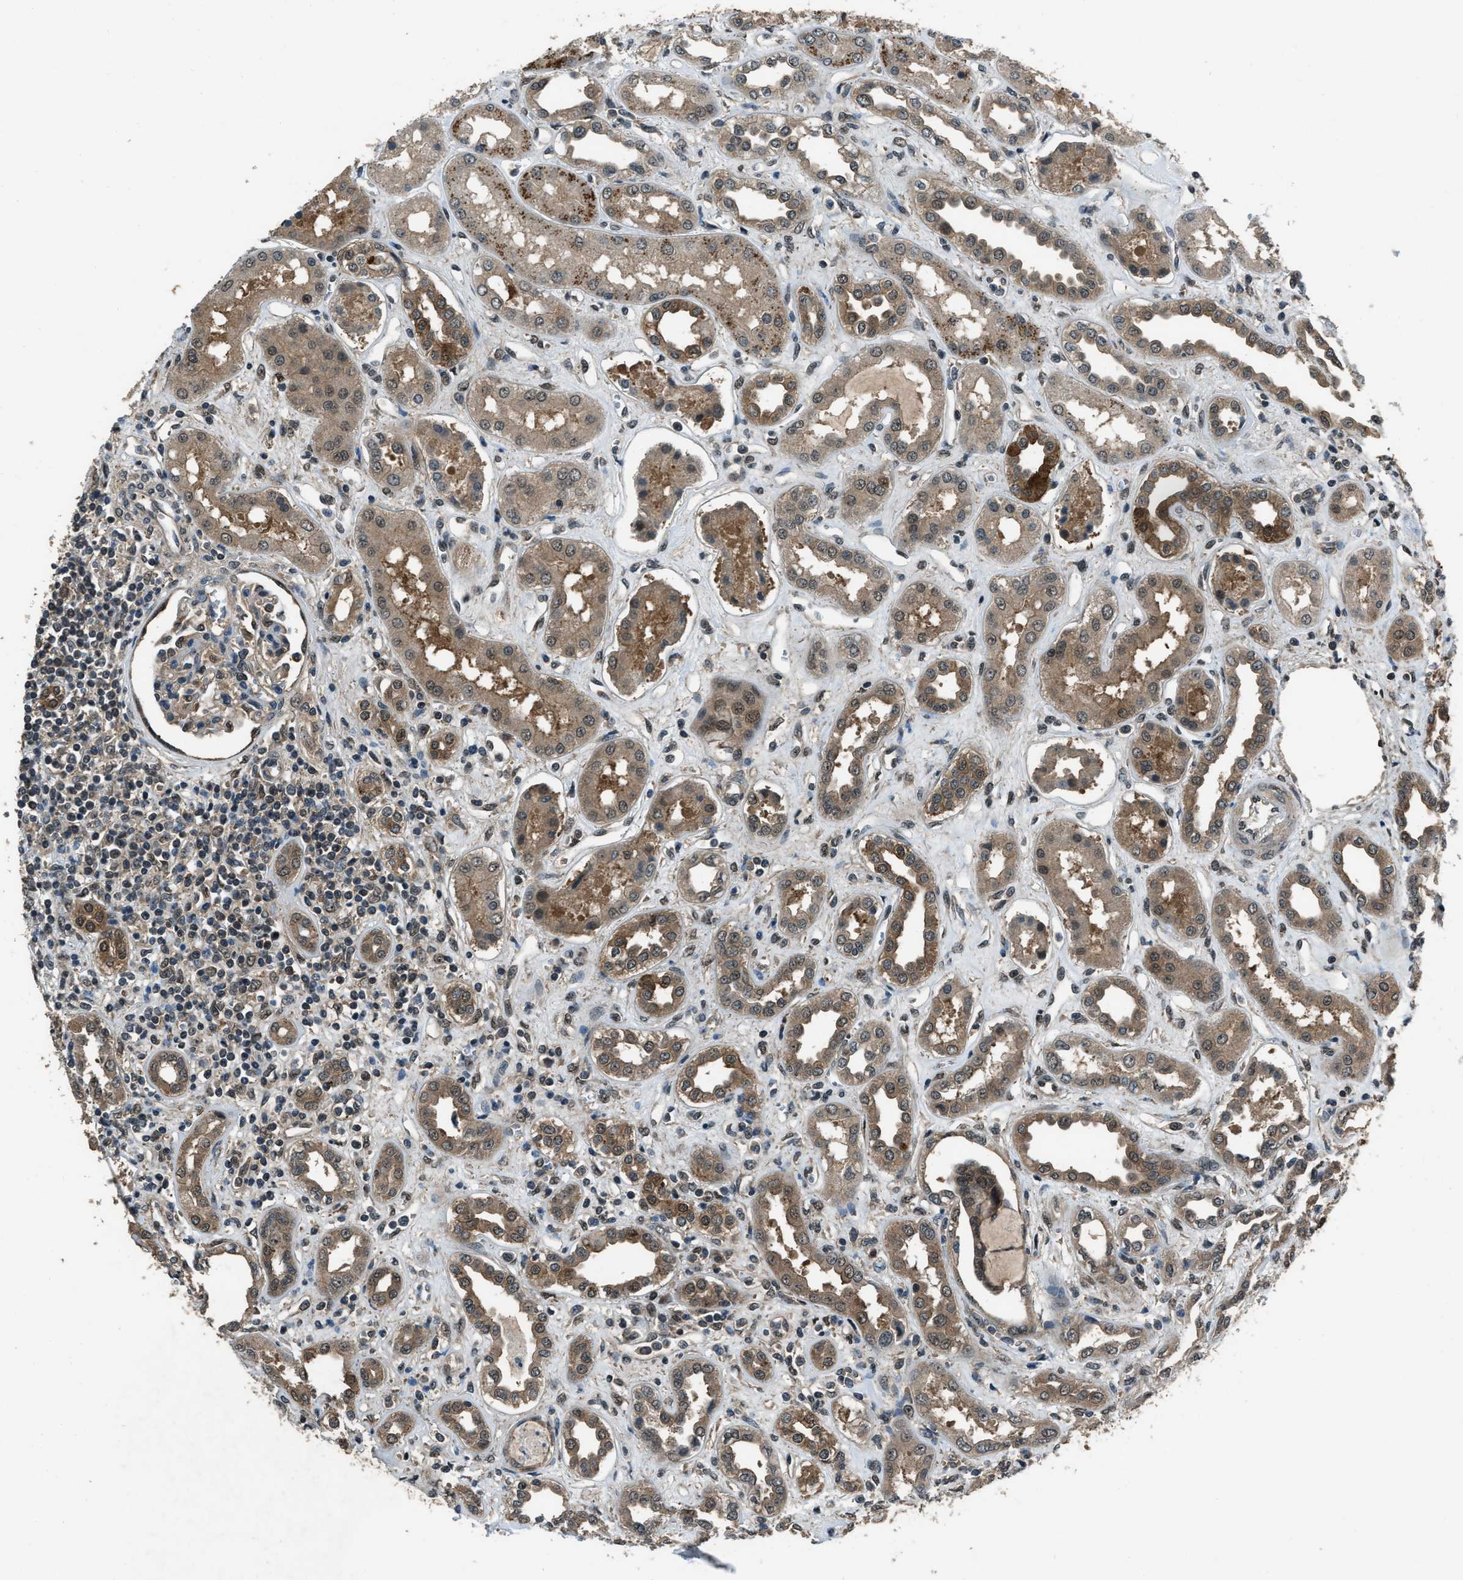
{"staining": {"intensity": "moderate", "quantity": "25%-75%", "location": "cytoplasmic/membranous,nuclear"}, "tissue": "kidney", "cell_type": "Cells in glomeruli", "image_type": "normal", "snomed": [{"axis": "morphology", "description": "Normal tissue, NOS"}, {"axis": "topography", "description": "Kidney"}], "caption": "Unremarkable kidney was stained to show a protein in brown. There is medium levels of moderate cytoplasmic/membranous,nuclear expression in about 25%-75% of cells in glomeruli. (Stains: DAB in brown, nuclei in blue, Microscopy: brightfield microscopy at high magnification).", "gene": "NUDCD3", "patient": {"sex": "male", "age": 59}}